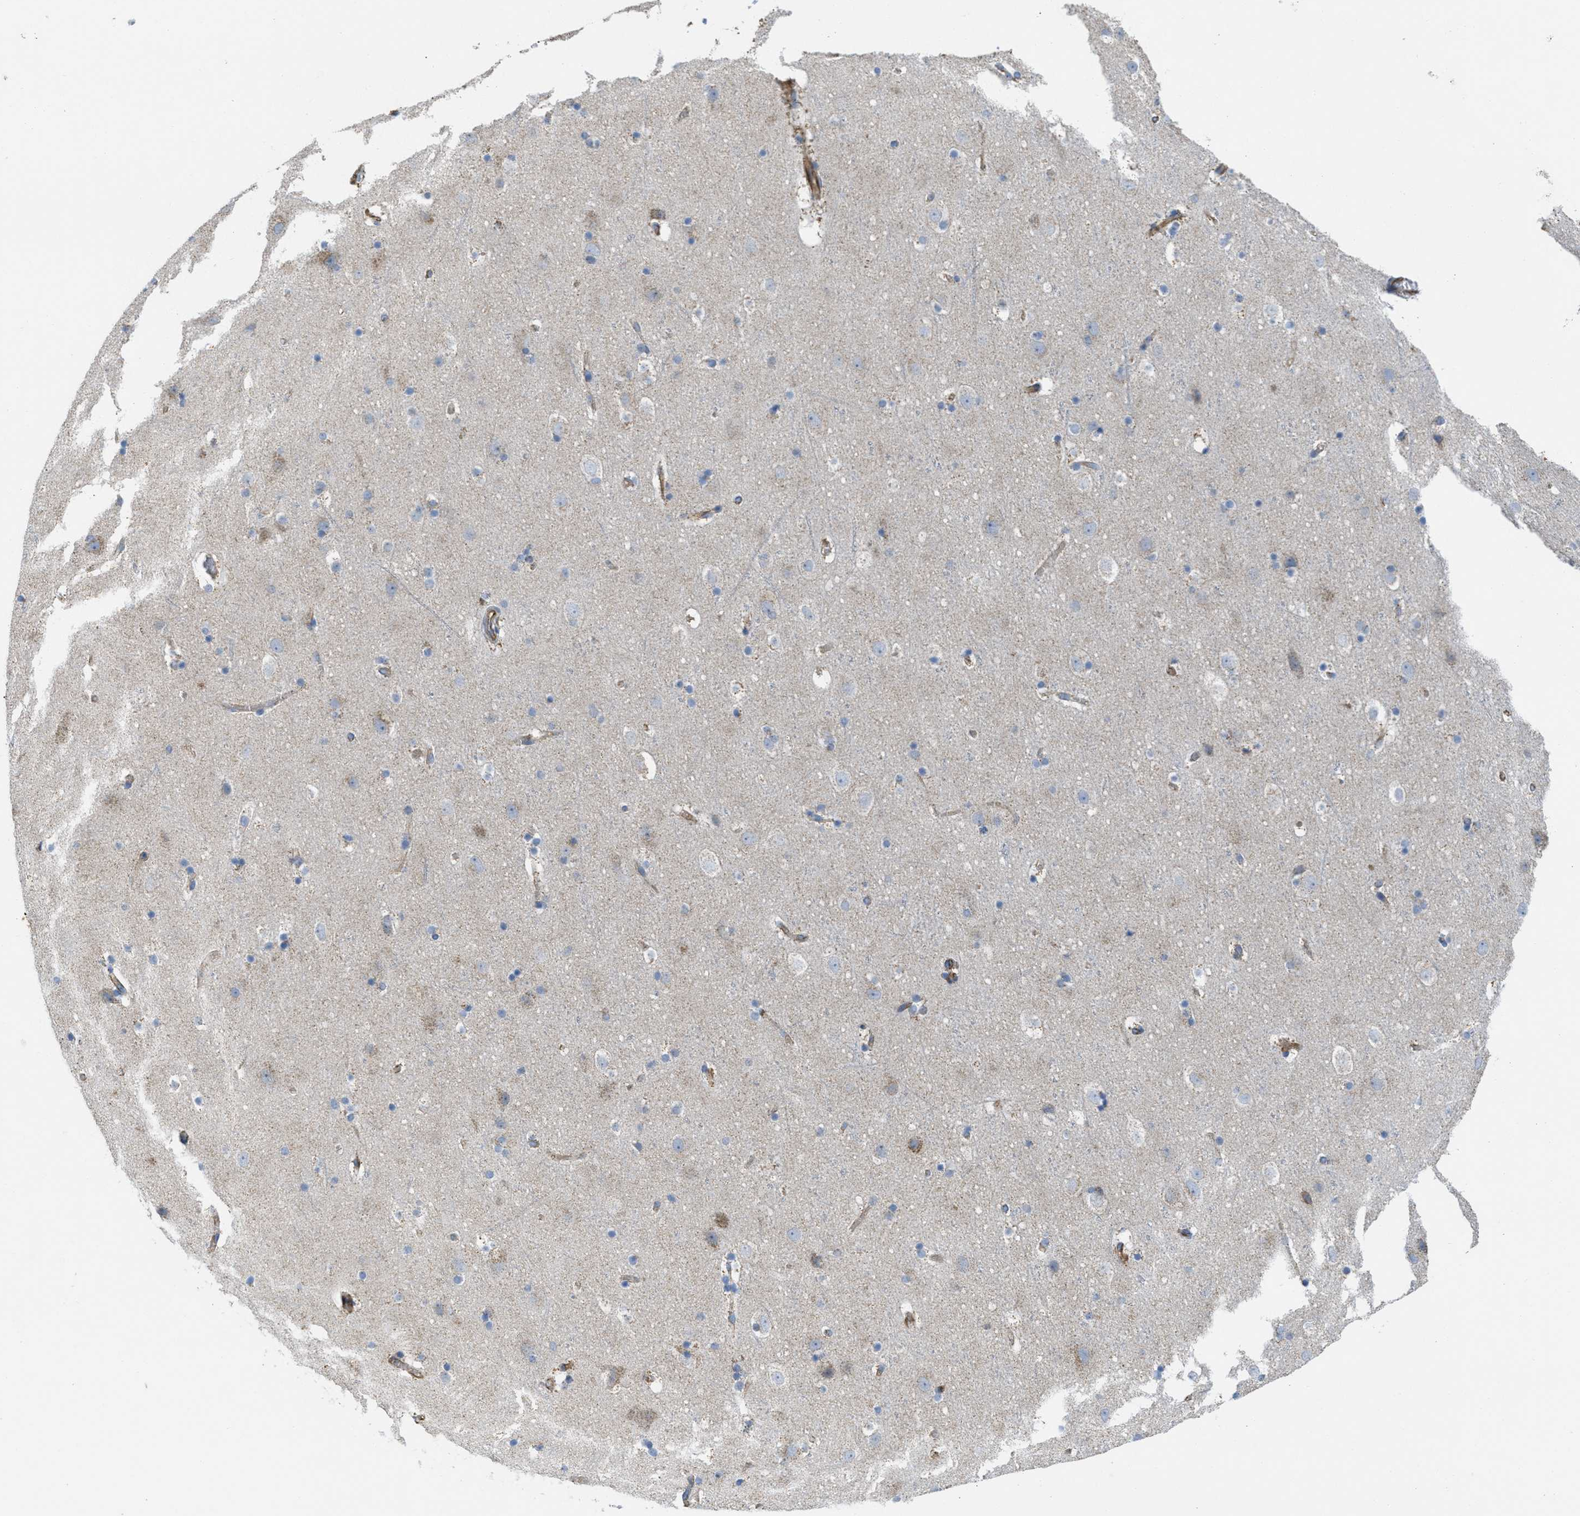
{"staining": {"intensity": "moderate", "quantity": "25%-75%", "location": "cytoplasmic/membranous"}, "tissue": "cerebral cortex", "cell_type": "Endothelial cells", "image_type": "normal", "snomed": [{"axis": "morphology", "description": "Normal tissue, NOS"}, {"axis": "topography", "description": "Cerebral cortex"}], "caption": "A brown stain highlights moderate cytoplasmic/membranous staining of a protein in endothelial cells of normal cerebral cortex. (IHC, brightfield microscopy, high magnification).", "gene": "BTN3A1", "patient": {"sex": "male", "age": 45}}